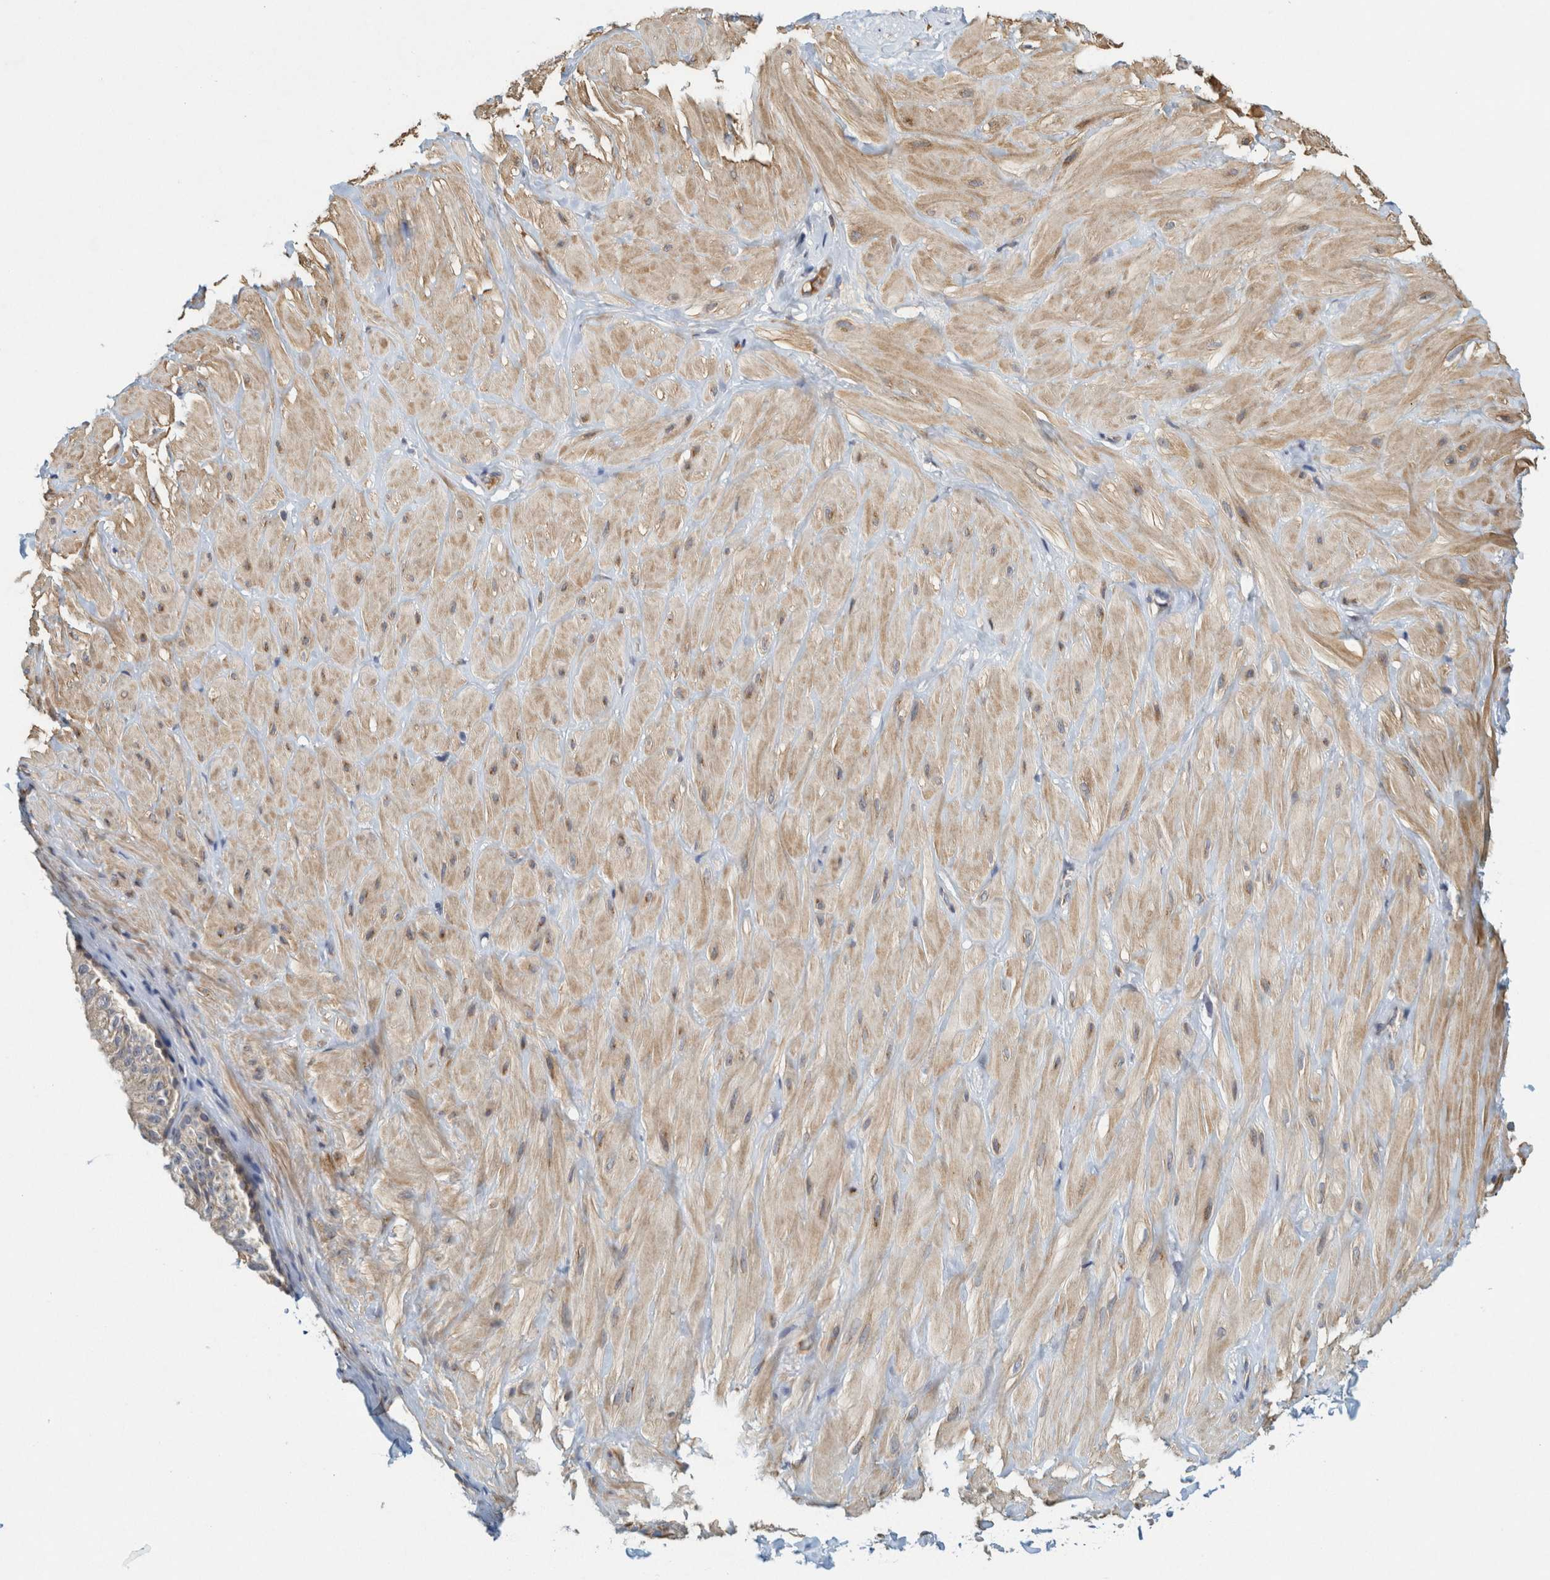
{"staining": {"intensity": "weak", "quantity": "25%-75%", "location": "cytoplasmic/membranous"}, "tissue": "adipose tissue", "cell_type": "Adipocytes", "image_type": "normal", "snomed": [{"axis": "morphology", "description": "Normal tissue, NOS"}, {"axis": "topography", "description": "Adipose tissue"}, {"axis": "topography", "description": "Vascular tissue"}, {"axis": "topography", "description": "Peripheral nerve tissue"}], "caption": "Immunohistochemistry staining of normal adipose tissue, which displays low levels of weak cytoplasmic/membranous staining in about 25%-75% of adipocytes indicating weak cytoplasmic/membranous protein positivity. The staining was performed using DAB (brown) for protein detection and nuclei were counterstained in hematoxylin (blue).", "gene": "ZNF324B", "patient": {"sex": "male", "age": 25}}